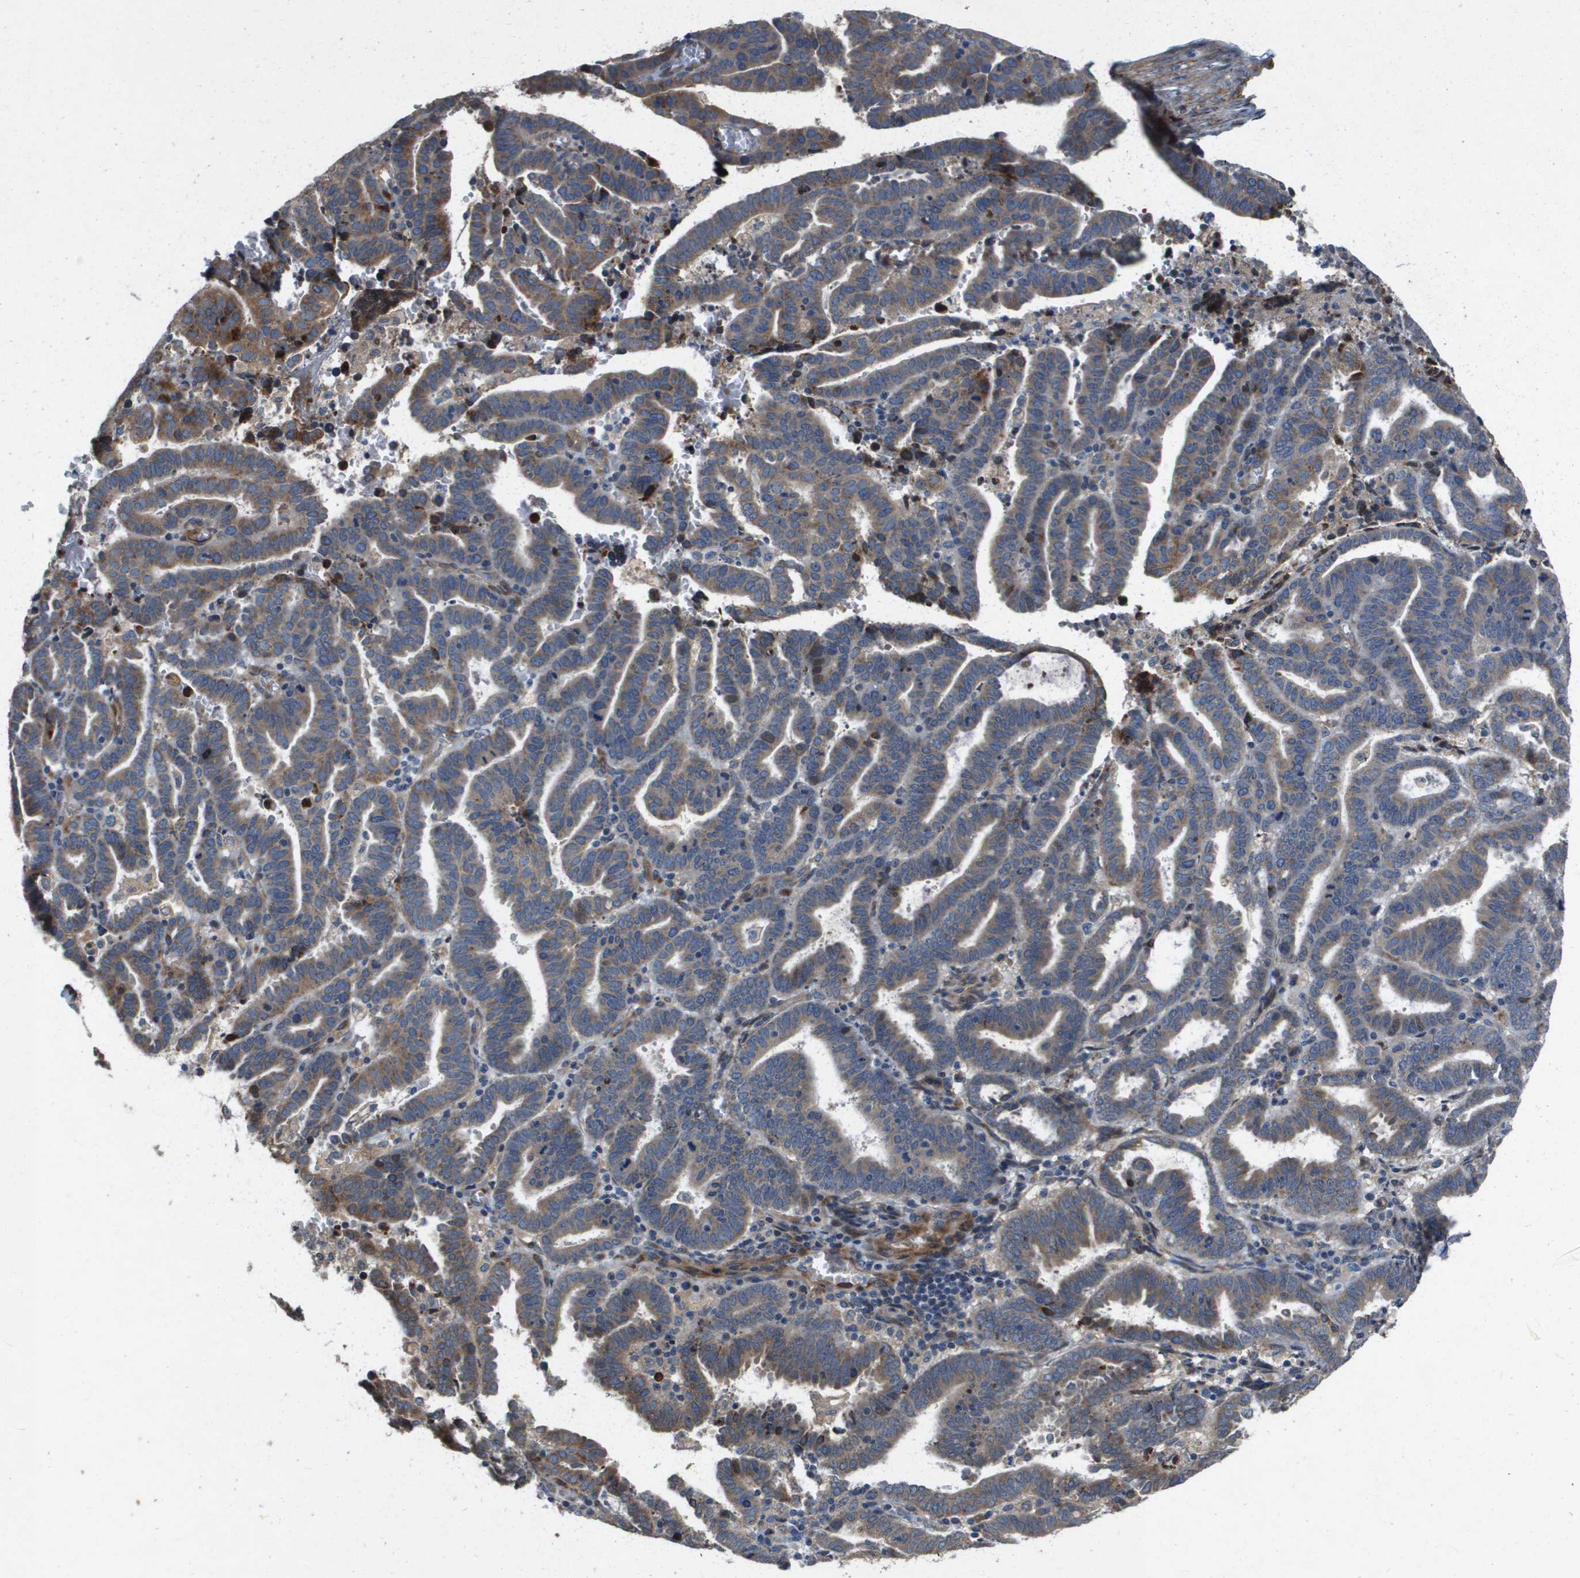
{"staining": {"intensity": "weak", "quantity": "25%-75%", "location": "cytoplasmic/membranous"}, "tissue": "endometrial cancer", "cell_type": "Tumor cells", "image_type": "cancer", "snomed": [{"axis": "morphology", "description": "Adenocarcinoma, NOS"}, {"axis": "topography", "description": "Uterus"}], "caption": "The histopathology image shows a brown stain indicating the presence of a protein in the cytoplasmic/membranous of tumor cells in endometrial adenocarcinoma. (DAB (3,3'-diaminobenzidine) = brown stain, brightfield microscopy at high magnification).", "gene": "ENTPD2", "patient": {"sex": "female", "age": 83}}